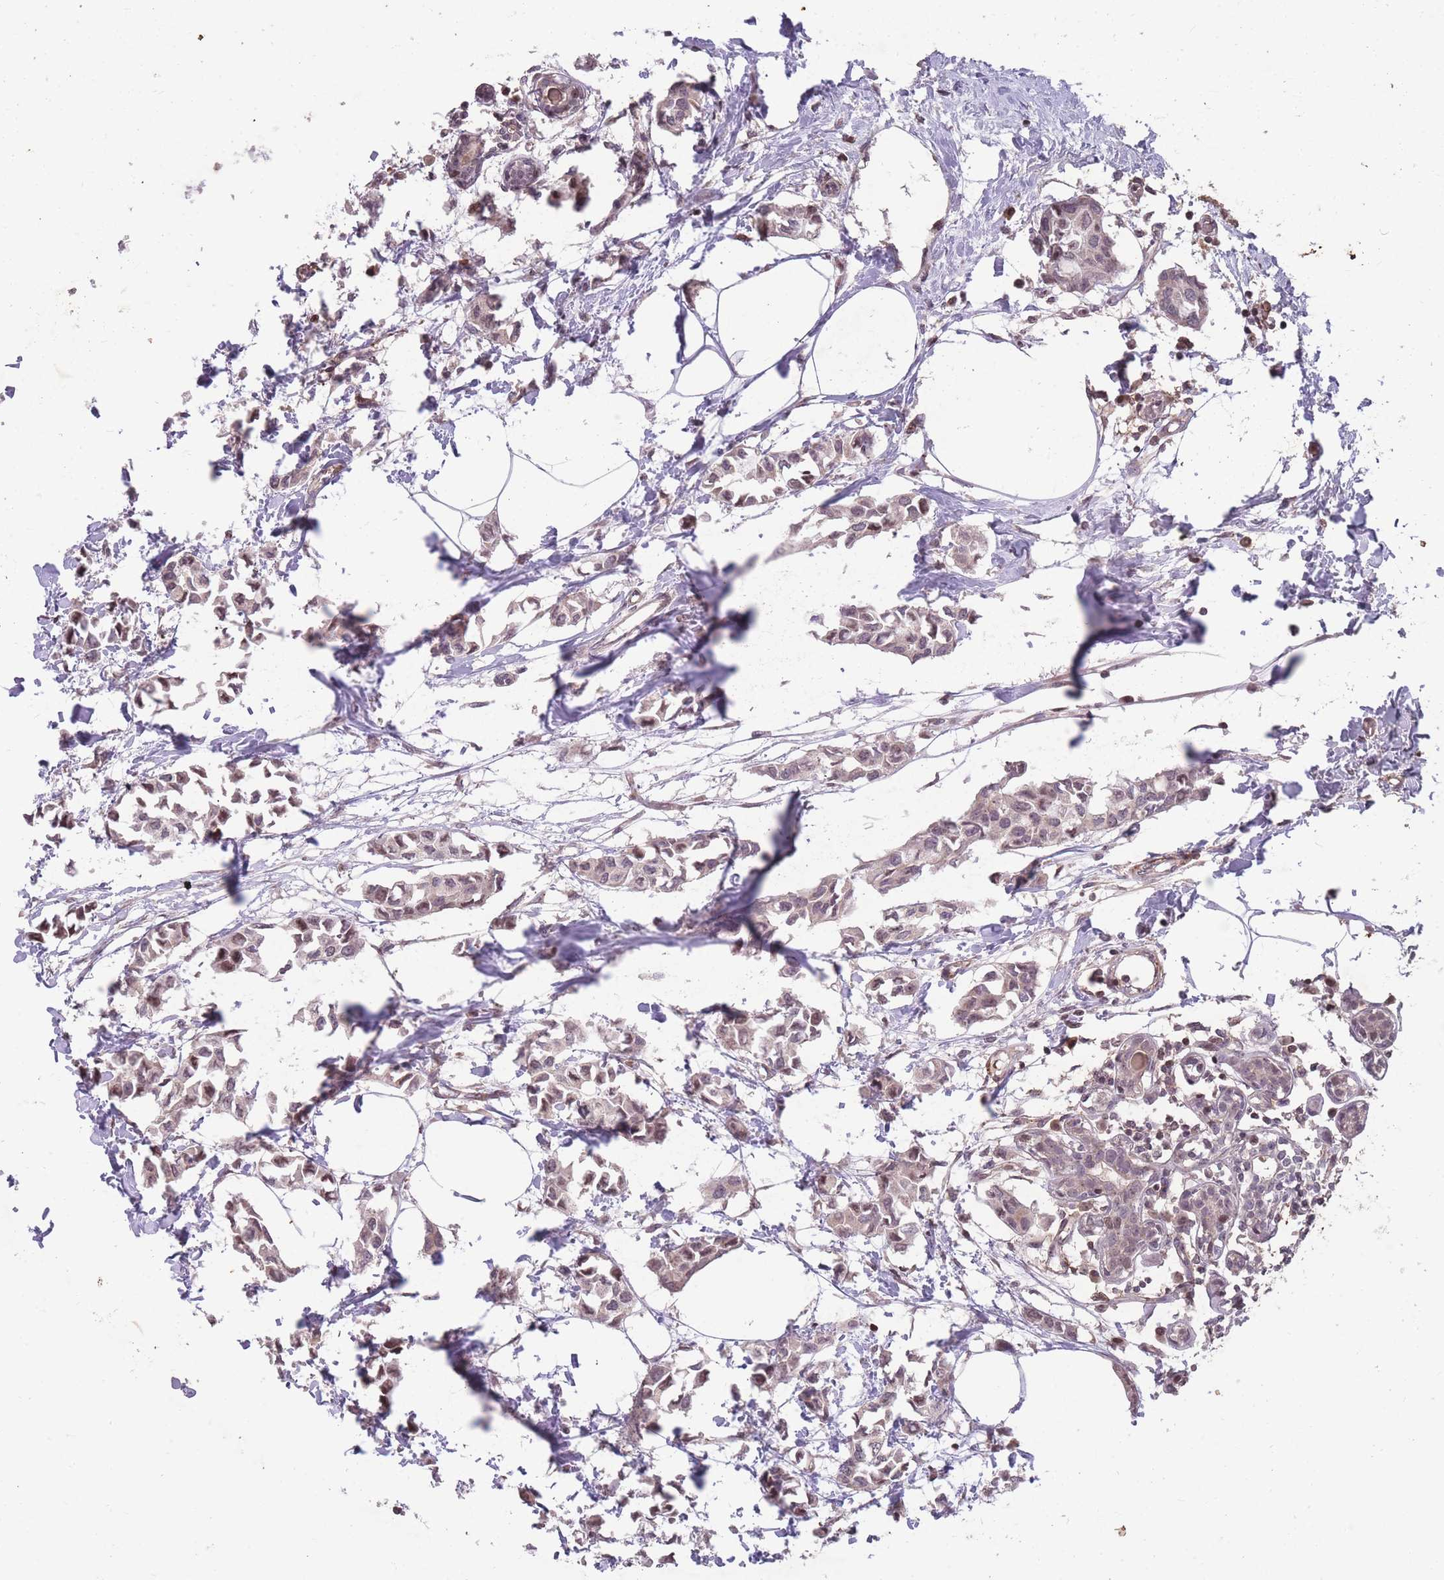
{"staining": {"intensity": "moderate", "quantity": "<25%", "location": "nuclear"}, "tissue": "breast cancer", "cell_type": "Tumor cells", "image_type": "cancer", "snomed": [{"axis": "morphology", "description": "Duct carcinoma"}, {"axis": "topography", "description": "Breast"}], "caption": "A brown stain labels moderate nuclear staining of a protein in human breast infiltrating ductal carcinoma tumor cells.", "gene": "GGT5", "patient": {"sex": "female", "age": 73}}